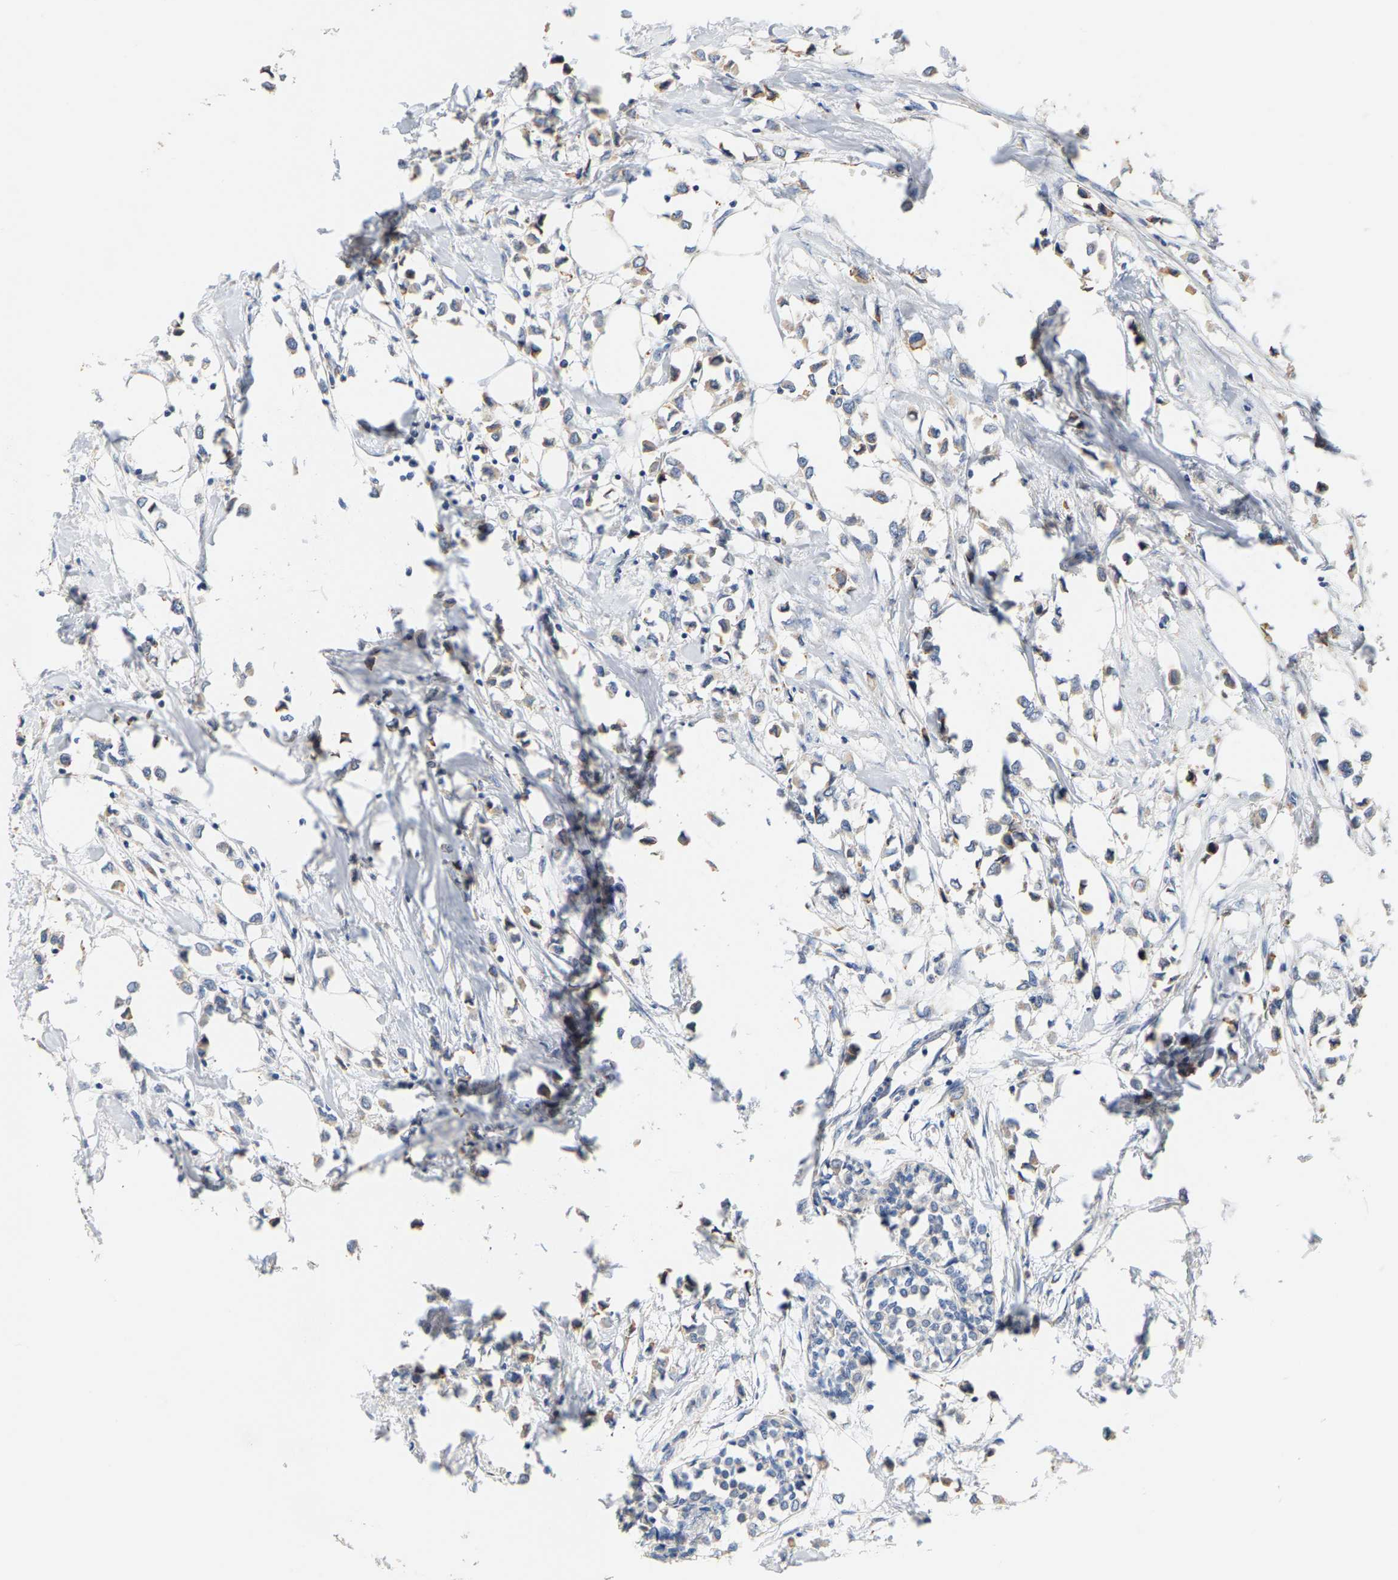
{"staining": {"intensity": "weak", "quantity": "<25%", "location": "cytoplasmic/membranous"}, "tissue": "breast cancer", "cell_type": "Tumor cells", "image_type": "cancer", "snomed": [{"axis": "morphology", "description": "Lobular carcinoma"}, {"axis": "topography", "description": "Breast"}], "caption": "Breast cancer was stained to show a protein in brown. There is no significant positivity in tumor cells.", "gene": "CIDEC", "patient": {"sex": "female", "age": 51}}